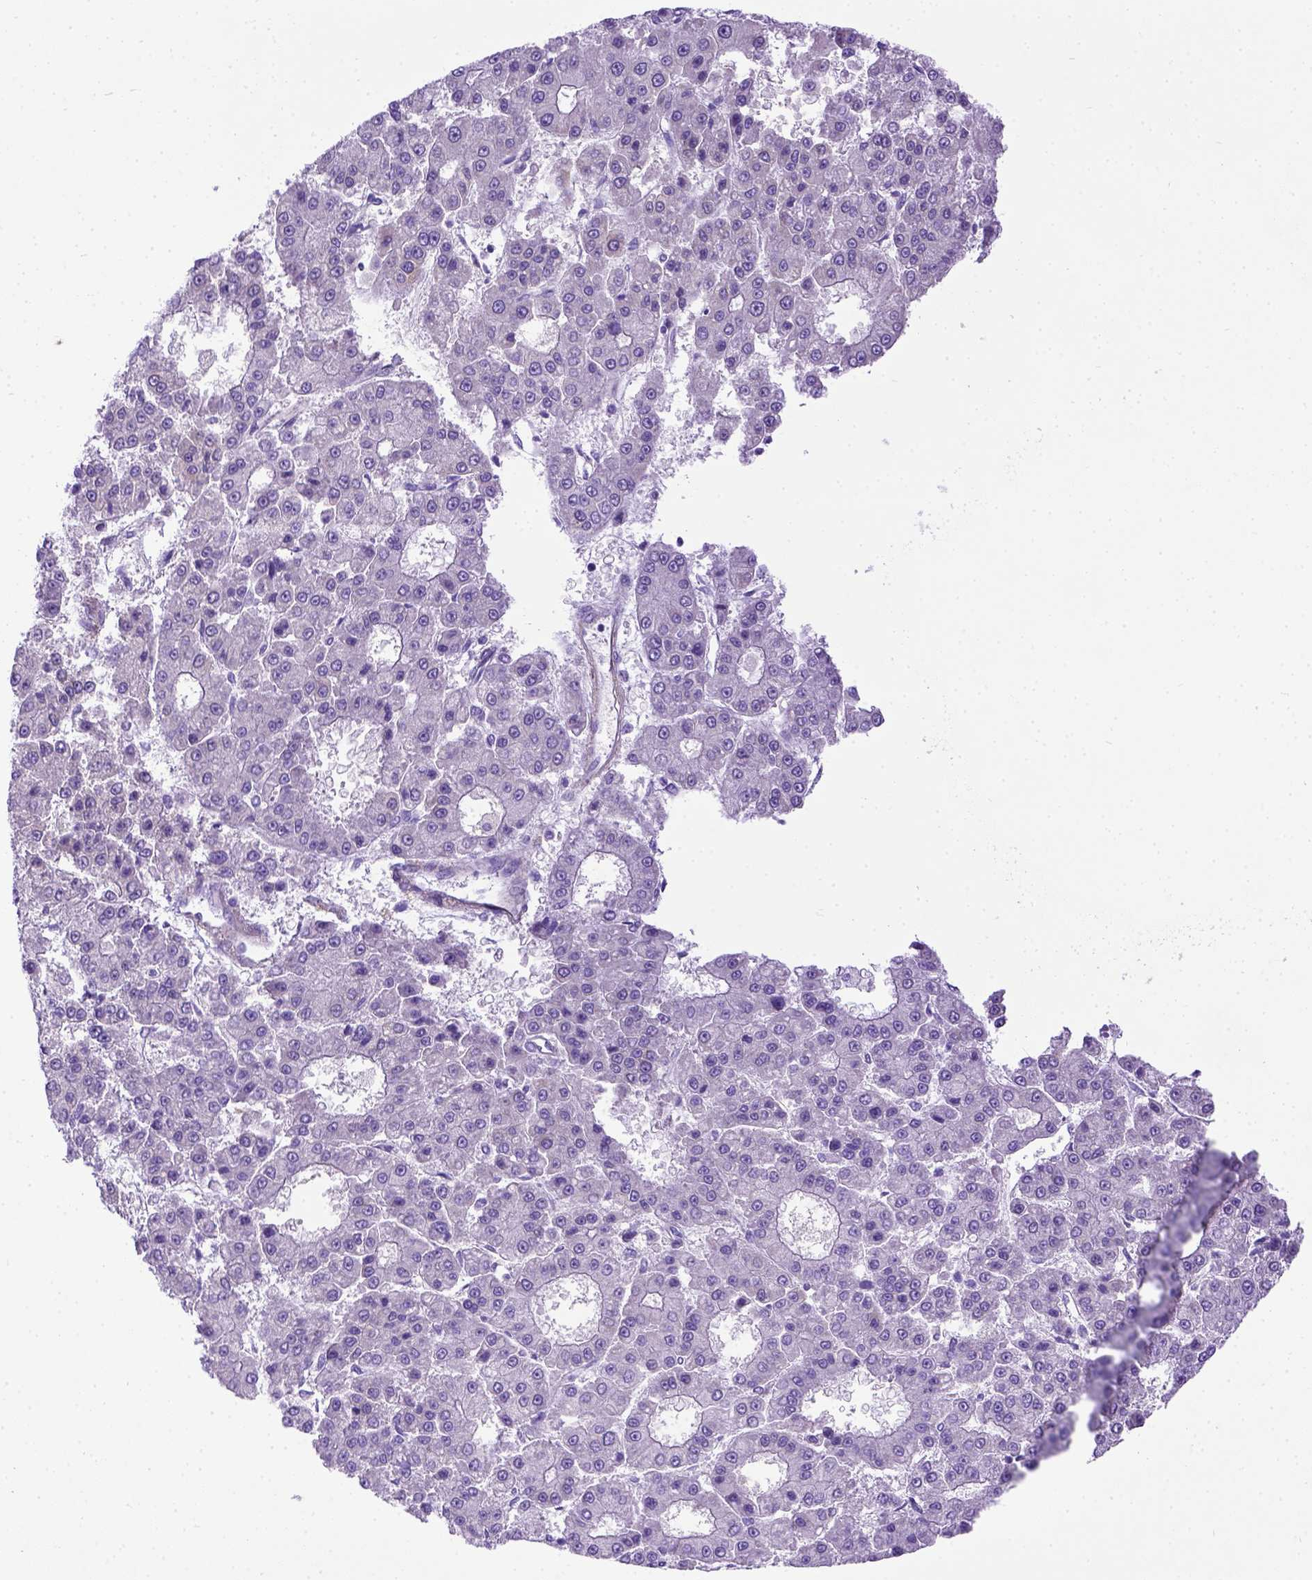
{"staining": {"intensity": "negative", "quantity": "none", "location": "none"}, "tissue": "liver cancer", "cell_type": "Tumor cells", "image_type": "cancer", "snomed": [{"axis": "morphology", "description": "Carcinoma, Hepatocellular, NOS"}, {"axis": "topography", "description": "Liver"}], "caption": "High magnification brightfield microscopy of liver cancer stained with DAB (3,3'-diaminobenzidine) (brown) and counterstained with hematoxylin (blue): tumor cells show no significant expression.", "gene": "LRRC18", "patient": {"sex": "male", "age": 70}}